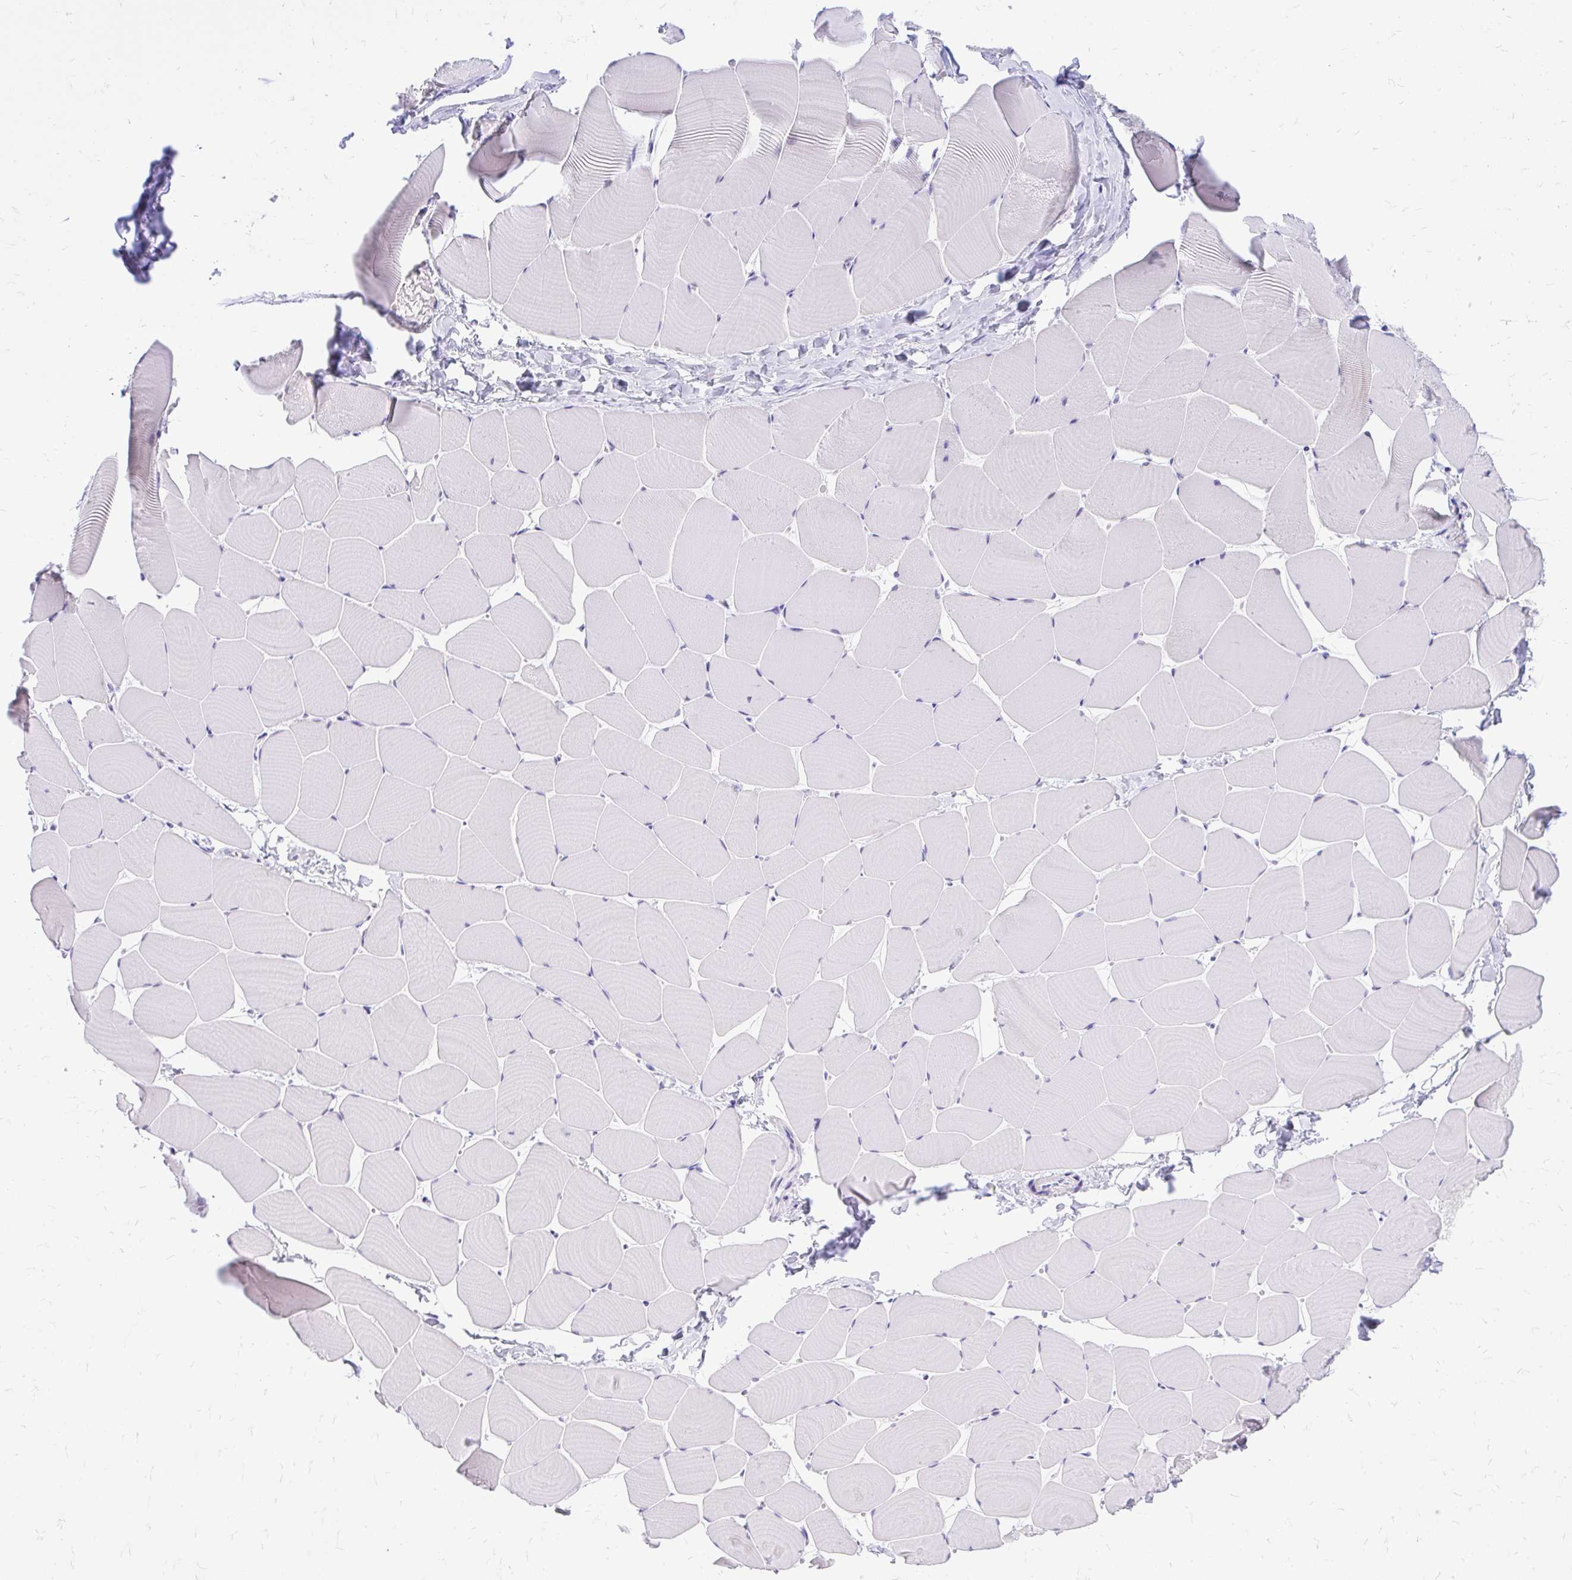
{"staining": {"intensity": "negative", "quantity": "none", "location": "none"}, "tissue": "skeletal muscle", "cell_type": "Myocytes", "image_type": "normal", "snomed": [{"axis": "morphology", "description": "Normal tissue, NOS"}, {"axis": "topography", "description": "Skeletal muscle"}], "caption": "Myocytes are negative for protein expression in normal human skeletal muscle. Nuclei are stained in blue.", "gene": "GLB1L2", "patient": {"sex": "male", "age": 25}}